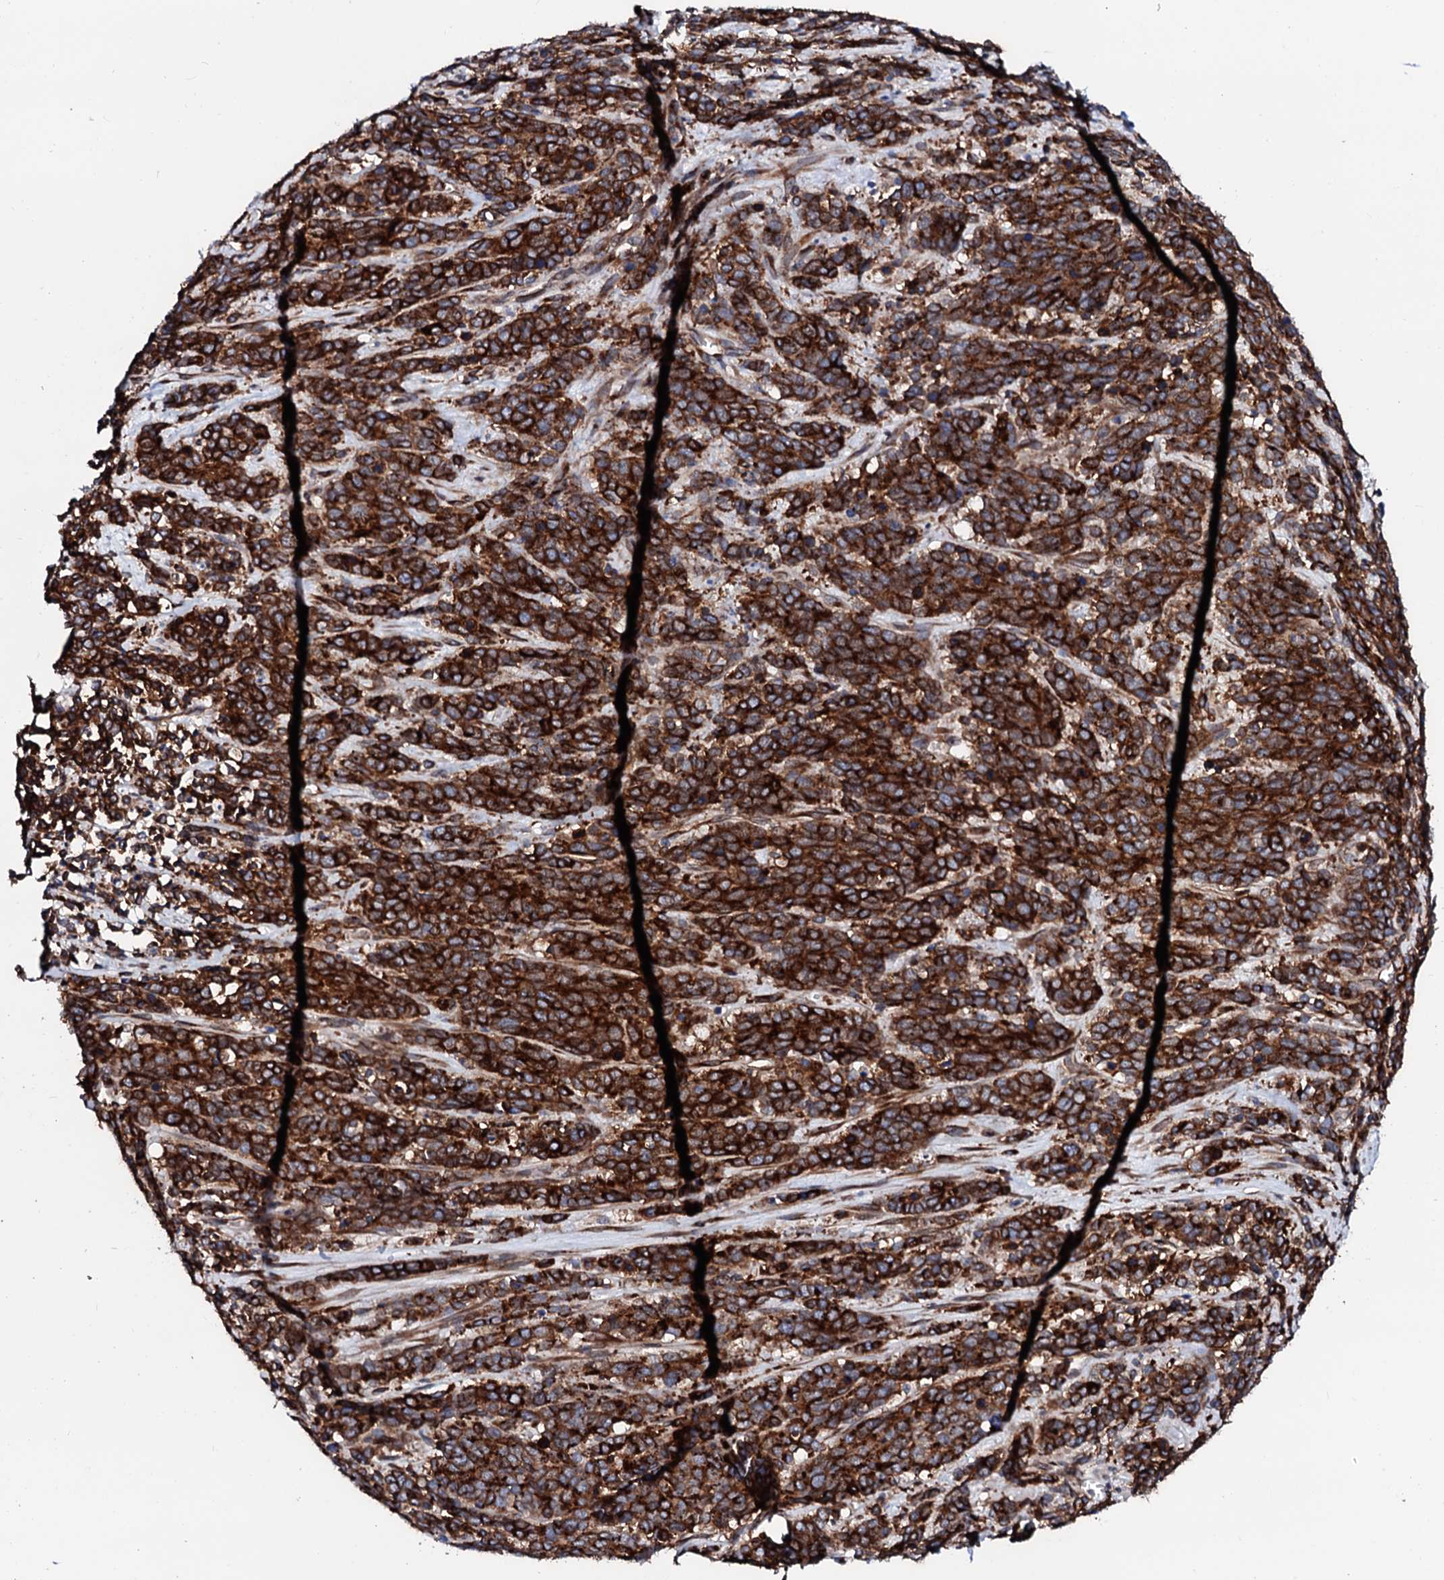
{"staining": {"intensity": "strong", "quantity": ">75%", "location": "cytoplasmic/membranous"}, "tissue": "cervical cancer", "cell_type": "Tumor cells", "image_type": "cancer", "snomed": [{"axis": "morphology", "description": "Squamous cell carcinoma, NOS"}, {"axis": "topography", "description": "Cervix"}], "caption": "The micrograph displays staining of squamous cell carcinoma (cervical), revealing strong cytoplasmic/membranous protein expression (brown color) within tumor cells. (Brightfield microscopy of DAB IHC at high magnification).", "gene": "TMCO3", "patient": {"sex": "female", "age": 60}}